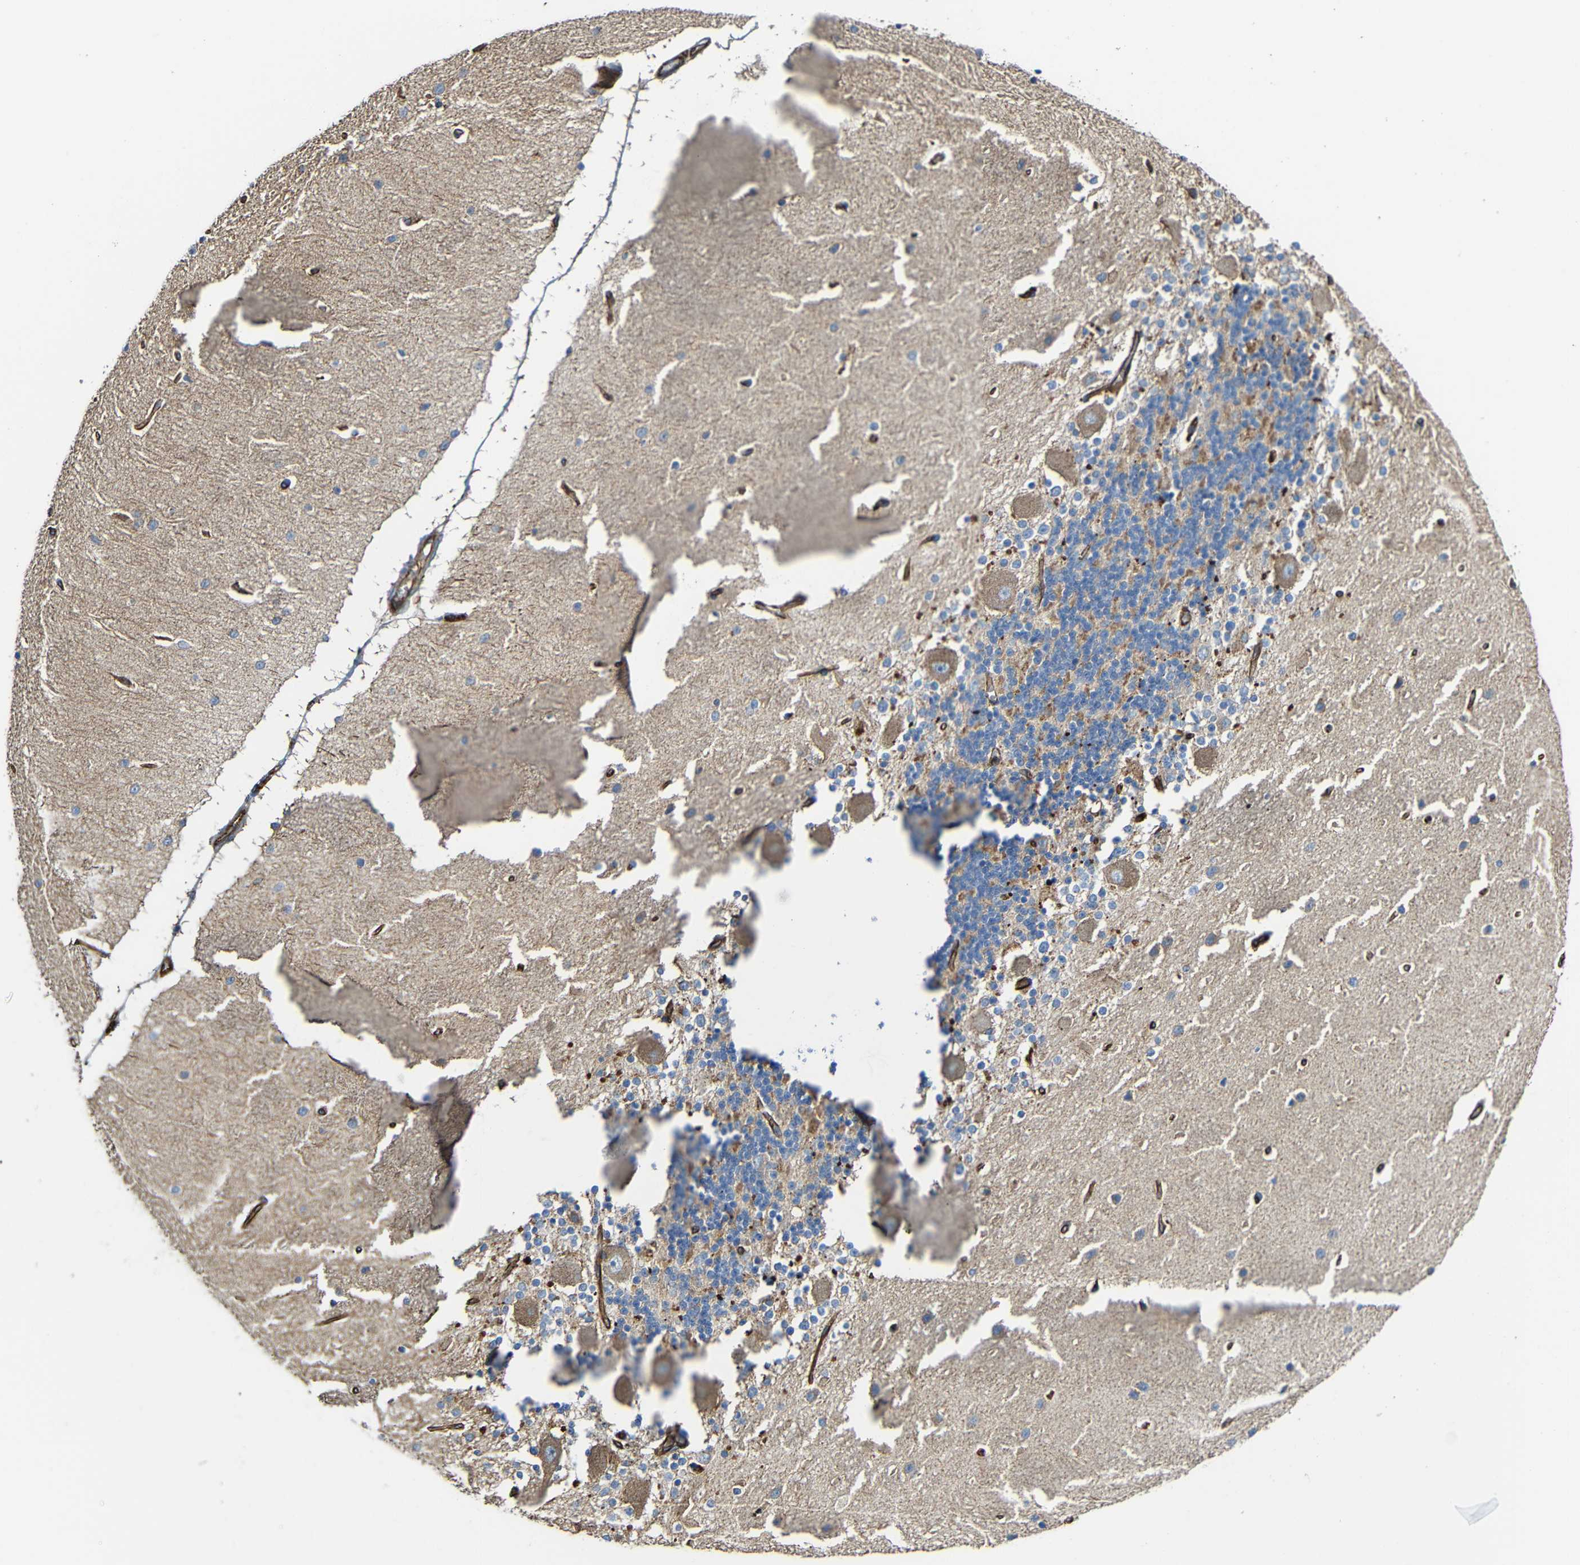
{"staining": {"intensity": "moderate", "quantity": "25%-75%", "location": "cytoplasmic/membranous"}, "tissue": "cerebellum", "cell_type": "Cells in granular layer", "image_type": "normal", "snomed": [{"axis": "morphology", "description": "Normal tissue, NOS"}, {"axis": "topography", "description": "Cerebellum"}], "caption": "Immunohistochemical staining of benign human cerebellum shows medium levels of moderate cytoplasmic/membranous positivity in approximately 25%-75% of cells in granular layer.", "gene": "IGSF10", "patient": {"sex": "female", "age": 54}}